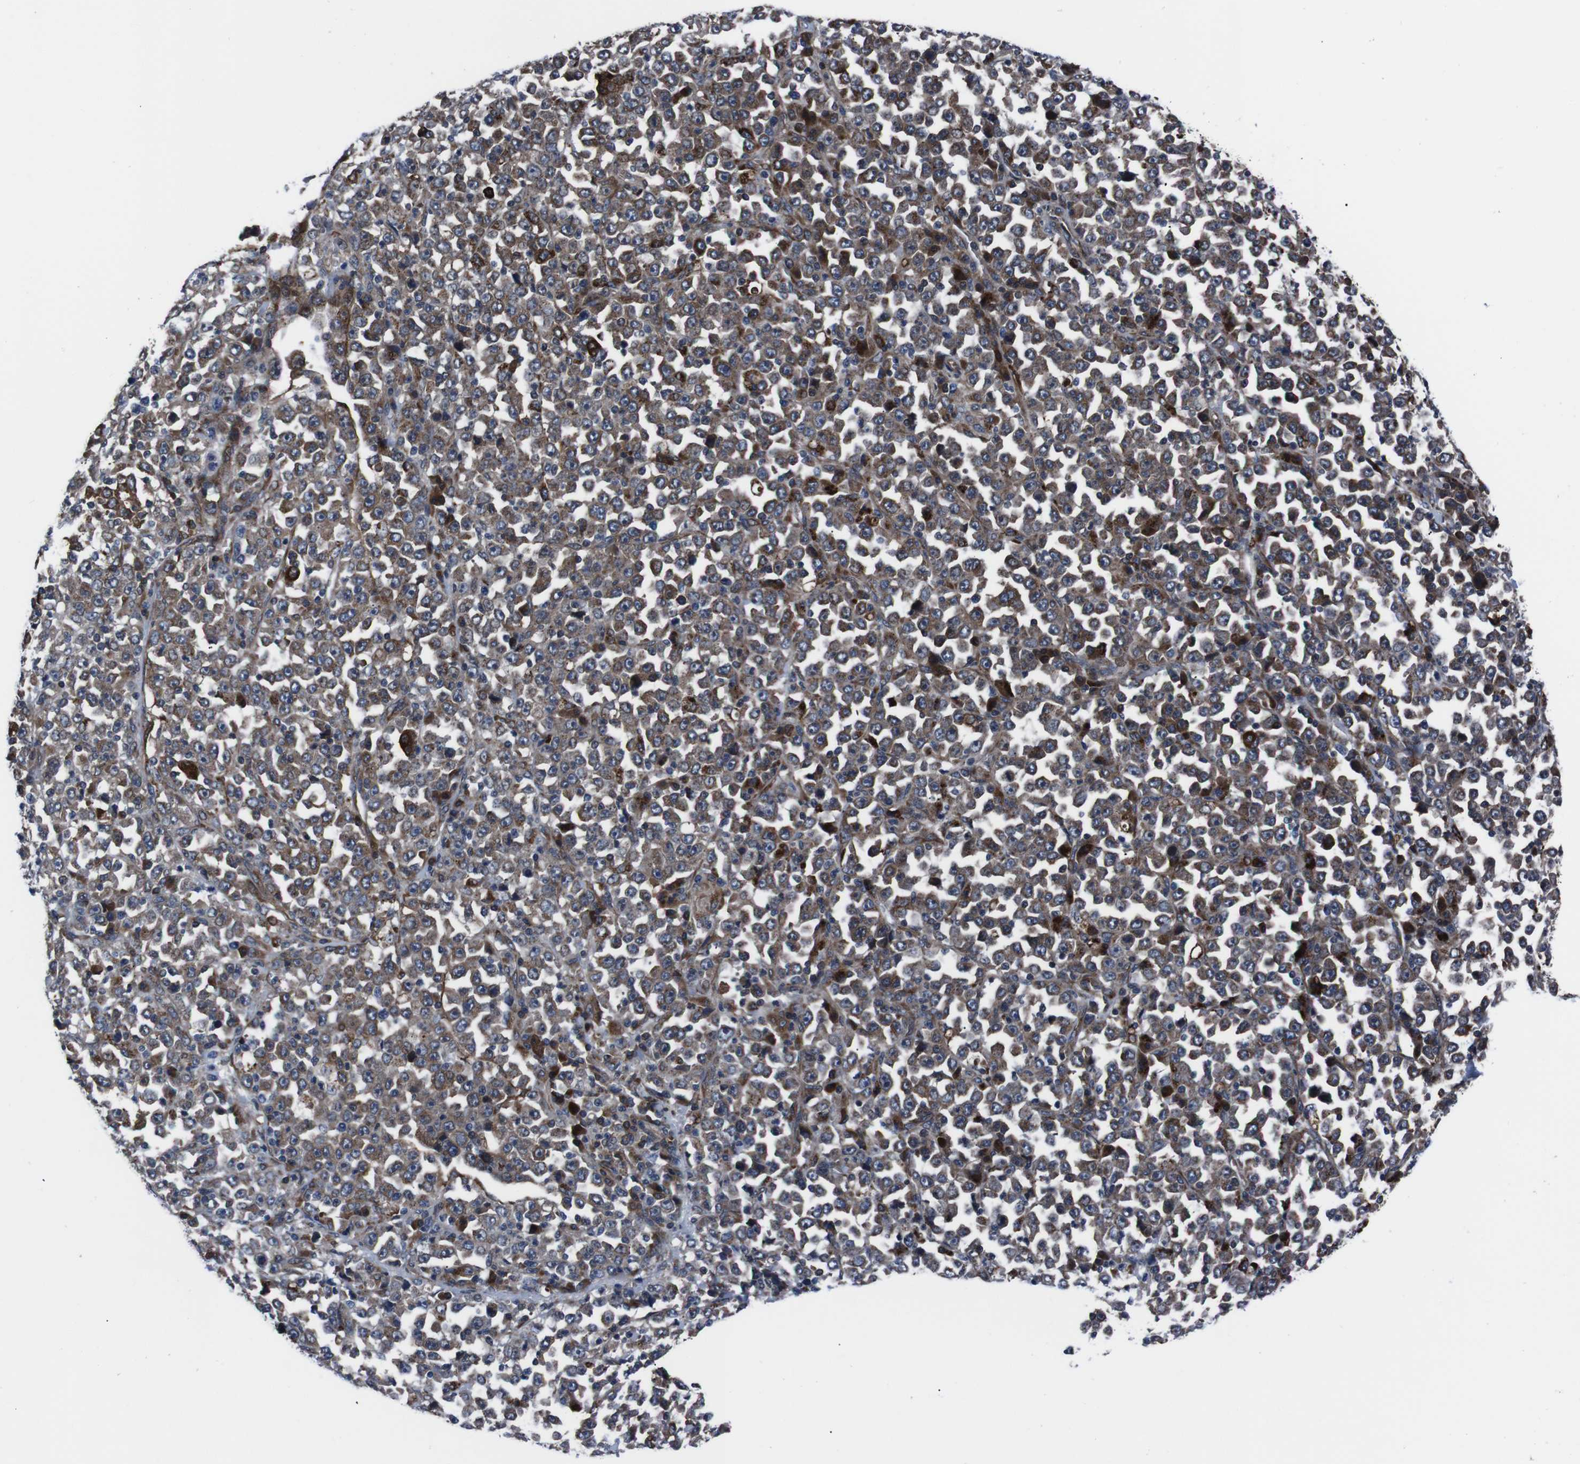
{"staining": {"intensity": "moderate", "quantity": ">75%", "location": "cytoplasmic/membranous"}, "tissue": "stomach cancer", "cell_type": "Tumor cells", "image_type": "cancer", "snomed": [{"axis": "morphology", "description": "Normal tissue, NOS"}, {"axis": "morphology", "description": "Adenocarcinoma, NOS"}, {"axis": "topography", "description": "Stomach, upper"}, {"axis": "topography", "description": "Stomach"}], "caption": "Stomach cancer tissue exhibits moderate cytoplasmic/membranous expression in approximately >75% of tumor cells, visualized by immunohistochemistry.", "gene": "EIF4A2", "patient": {"sex": "male", "age": 59}}